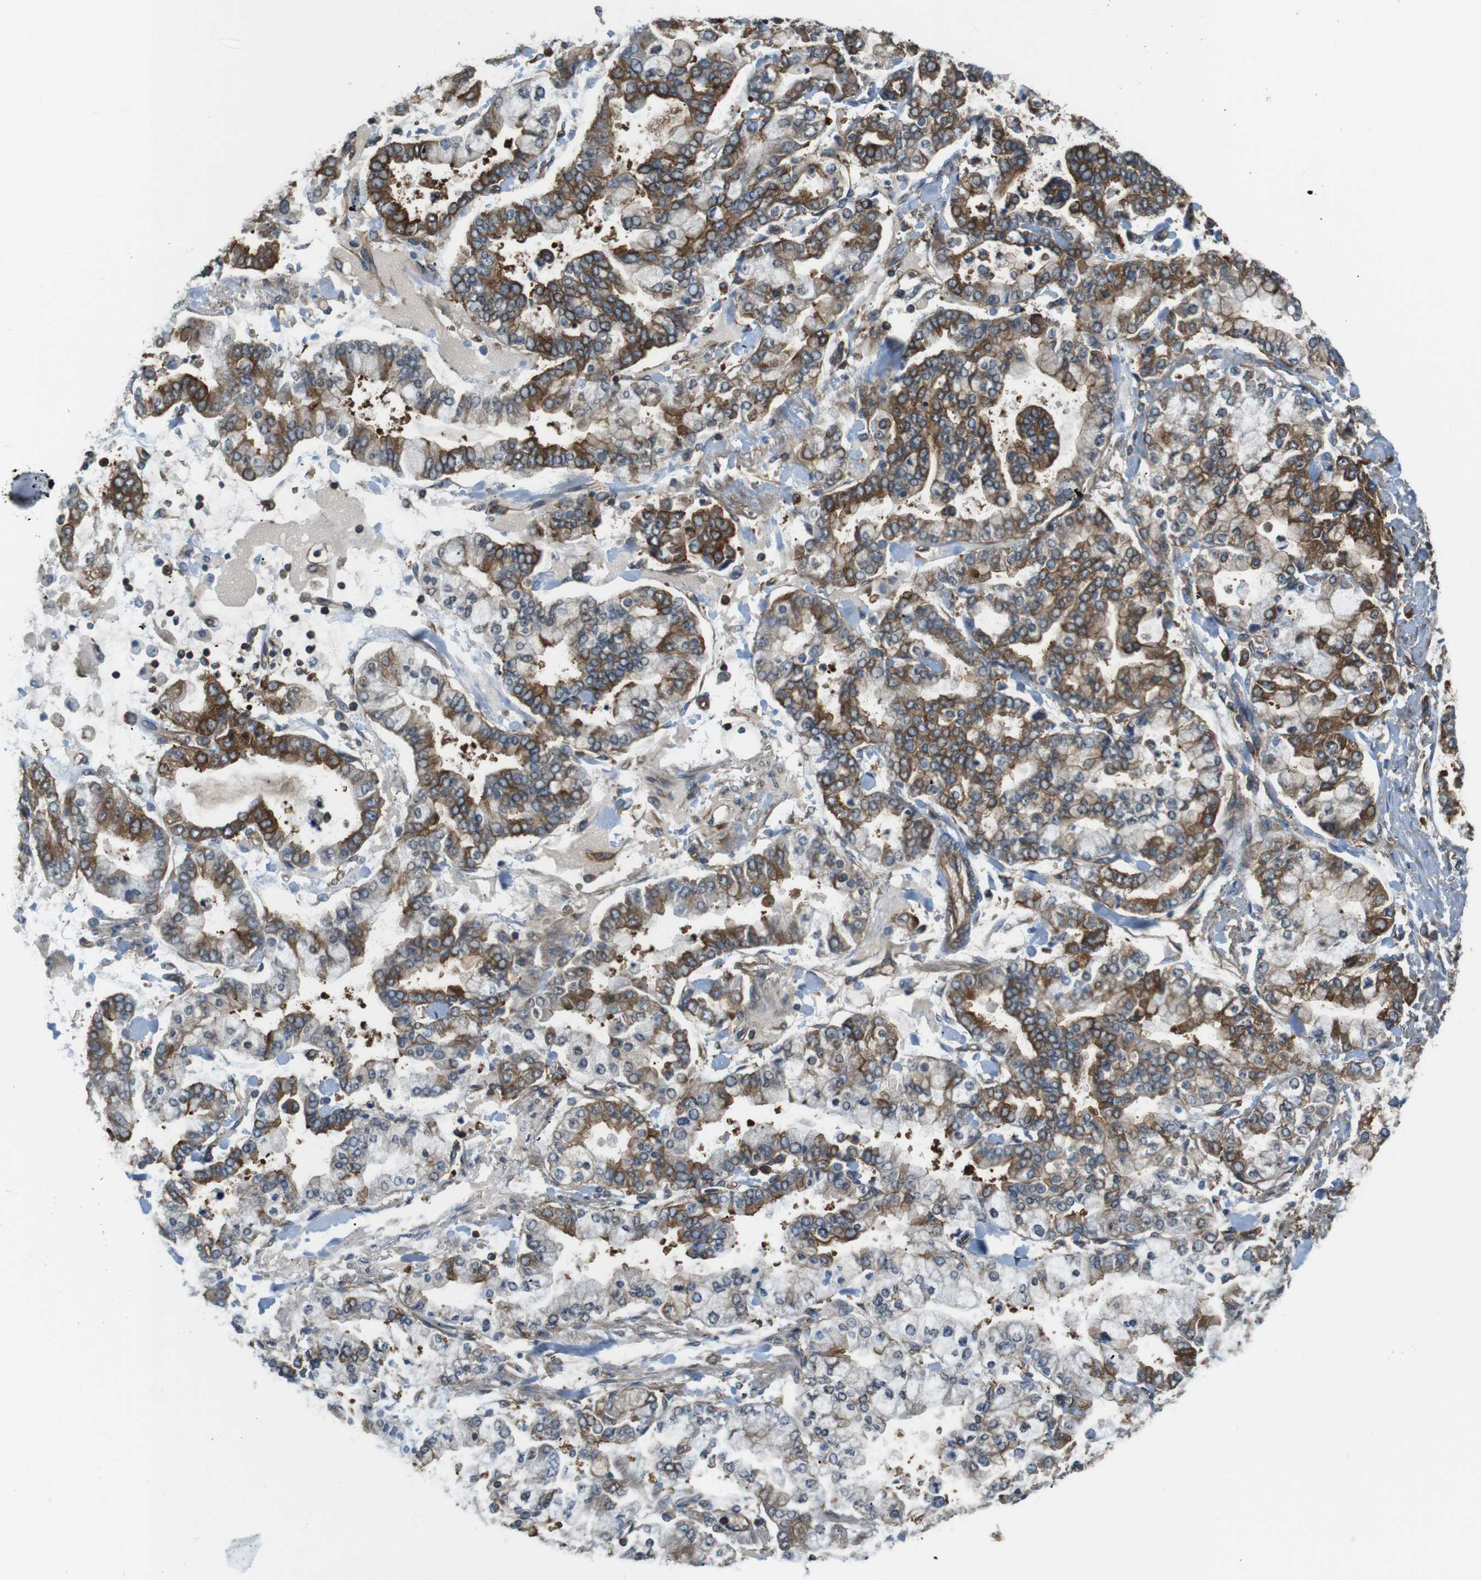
{"staining": {"intensity": "moderate", "quantity": "25%-75%", "location": "cytoplasmic/membranous"}, "tissue": "stomach cancer", "cell_type": "Tumor cells", "image_type": "cancer", "snomed": [{"axis": "morphology", "description": "Normal tissue, NOS"}, {"axis": "morphology", "description": "Adenocarcinoma, NOS"}, {"axis": "topography", "description": "Stomach, upper"}, {"axis": "topography", "description": "Stomach"}], "caption": "Immunohistochemical staining of human stomach cancer demonstrates medium levels of moderate cytoplasmic/membranous staining in about 25%-75% of tumor cells. (DAB IHC, brown staining for protein, blue staining for nuclei).", "gene": "TSC1", "patient": {"sex": "male", "age": 76}}